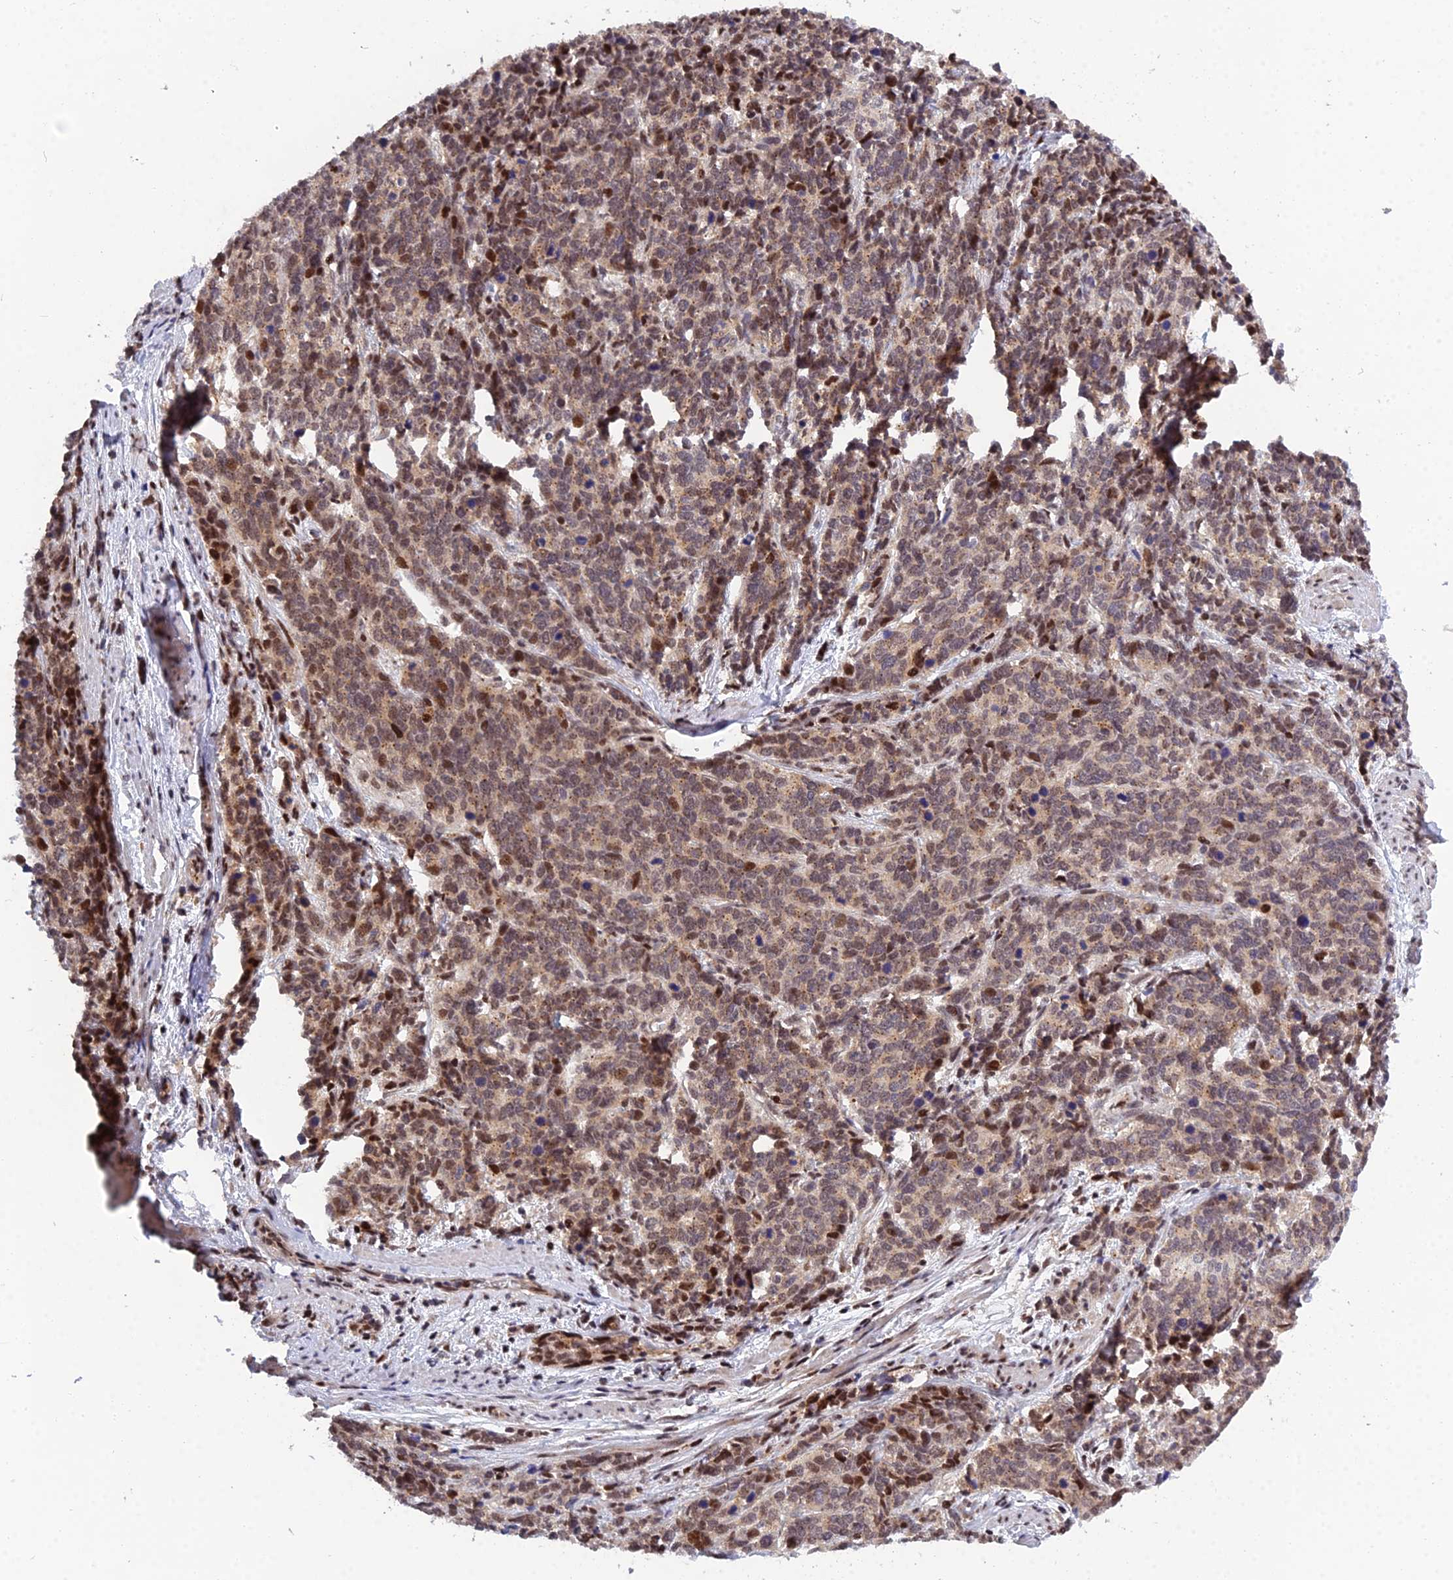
{"staining": {"intensity": "moderate", "quantity": ">75%", "location": "nuclear"}, "tissue": "cervical cancer", "cell_type": "Tumor cells", "image_type": "cancer", "snomed": [{"axis": "morphology", "description": "Squamous cell carcinoma, NOS"}, {"axis": "topography", "description": "Cervix"}], "caption": "This histopathology image exhibits IHC staining of human squamous cell carcinoma (cervical), with medium moderate nuclear staining in about >75% of tumor cells.", "gene": "ARL2", "patient": {"sex": "female", "age": 60}}